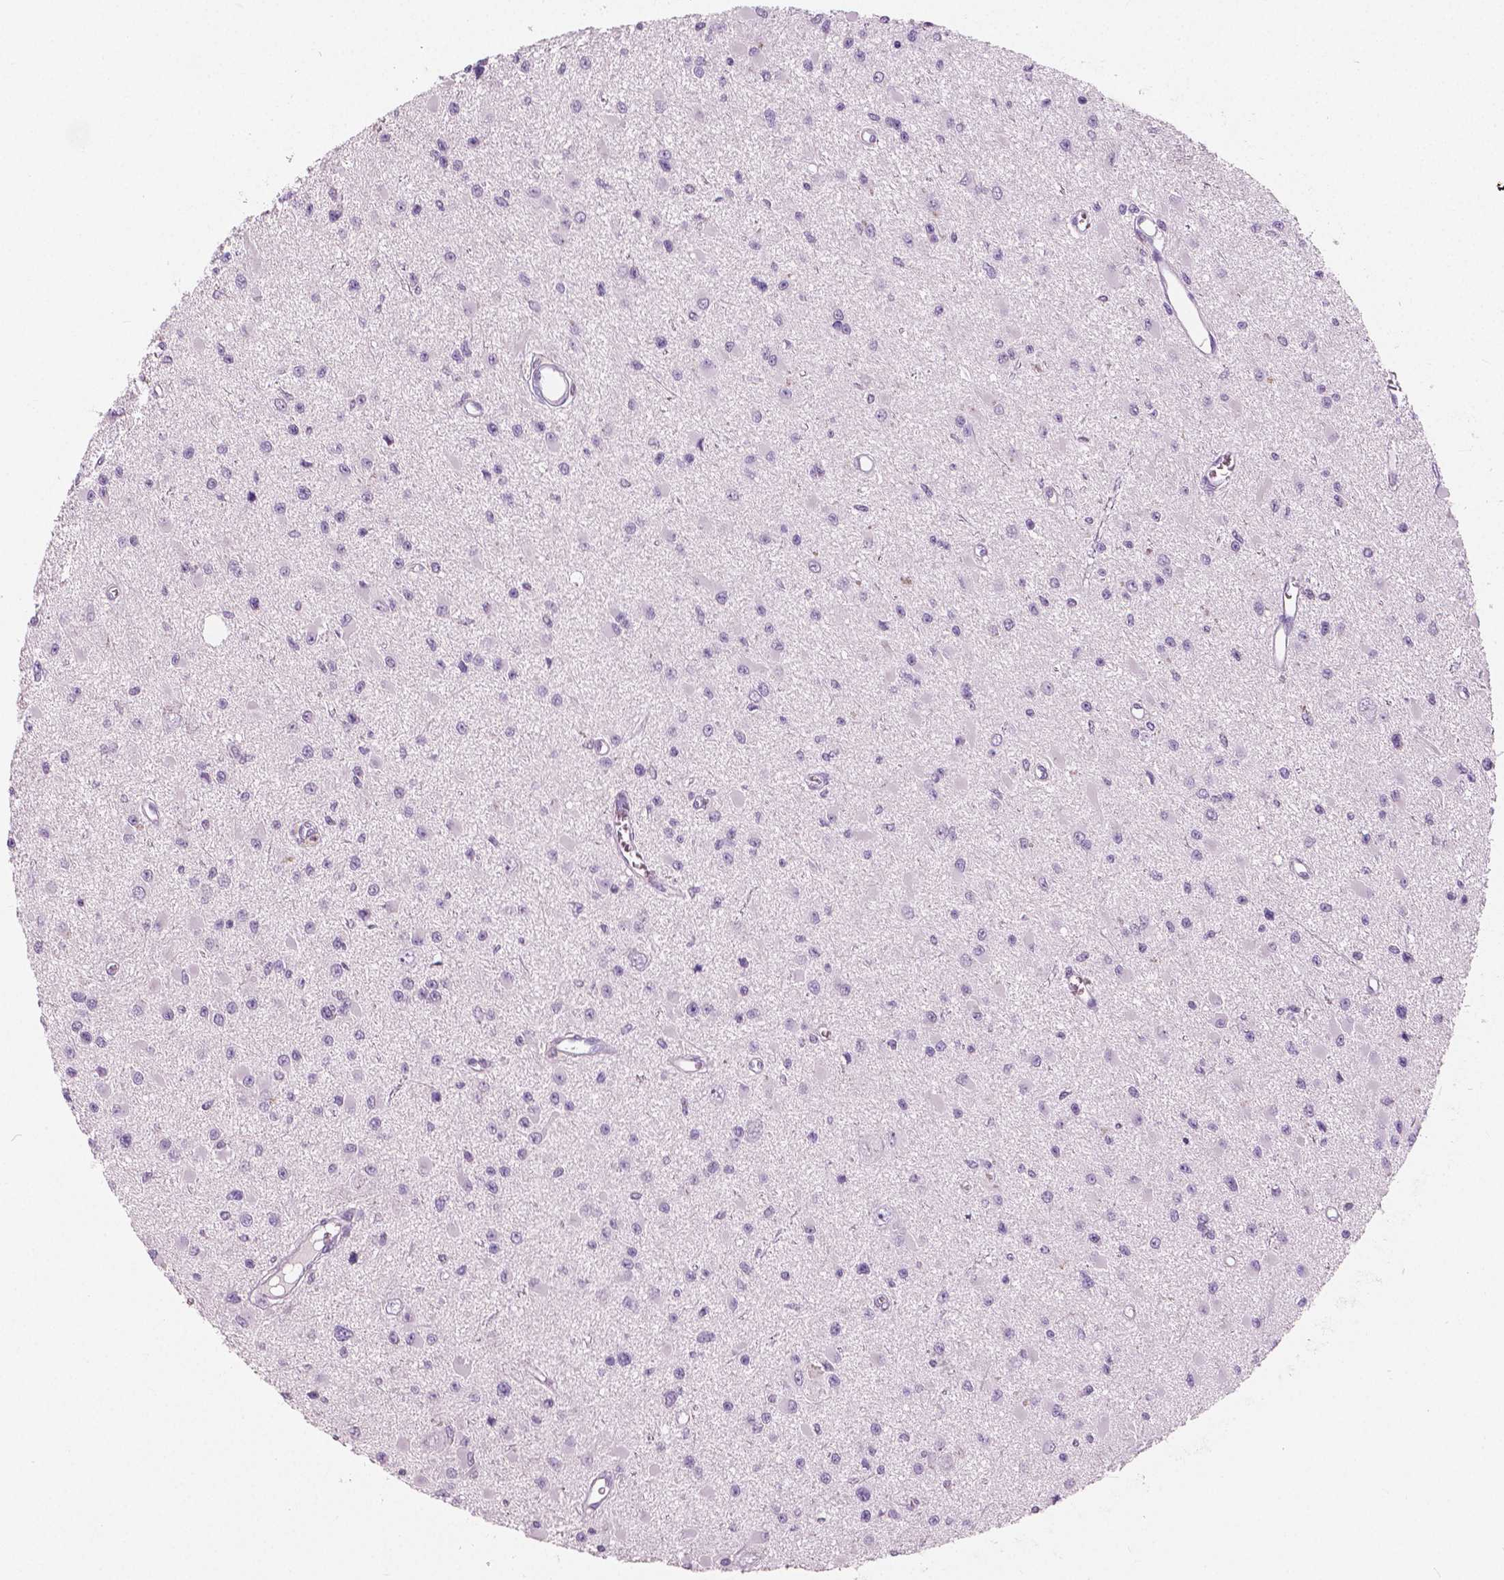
{"staining": {"intensity": "negative", "quantity": "none", "location": "none"}, "tissue": "glioma", "cell_type": "Tumor cells", "image_type": "cancer", "snomed": [{"axis": "morphology", "description": "Glioma, malignant, High grade"}, {"axis": "topography", "description": "Brain"}], "caption": "Immunohistochemistry (IHC) photomicrograph of human malignant glioma (high-grade) stained for a protein (brown), which reveals no expression in tumor cells.", "gene": "GALM", "patient": {"sex": "male", "age": 54}}